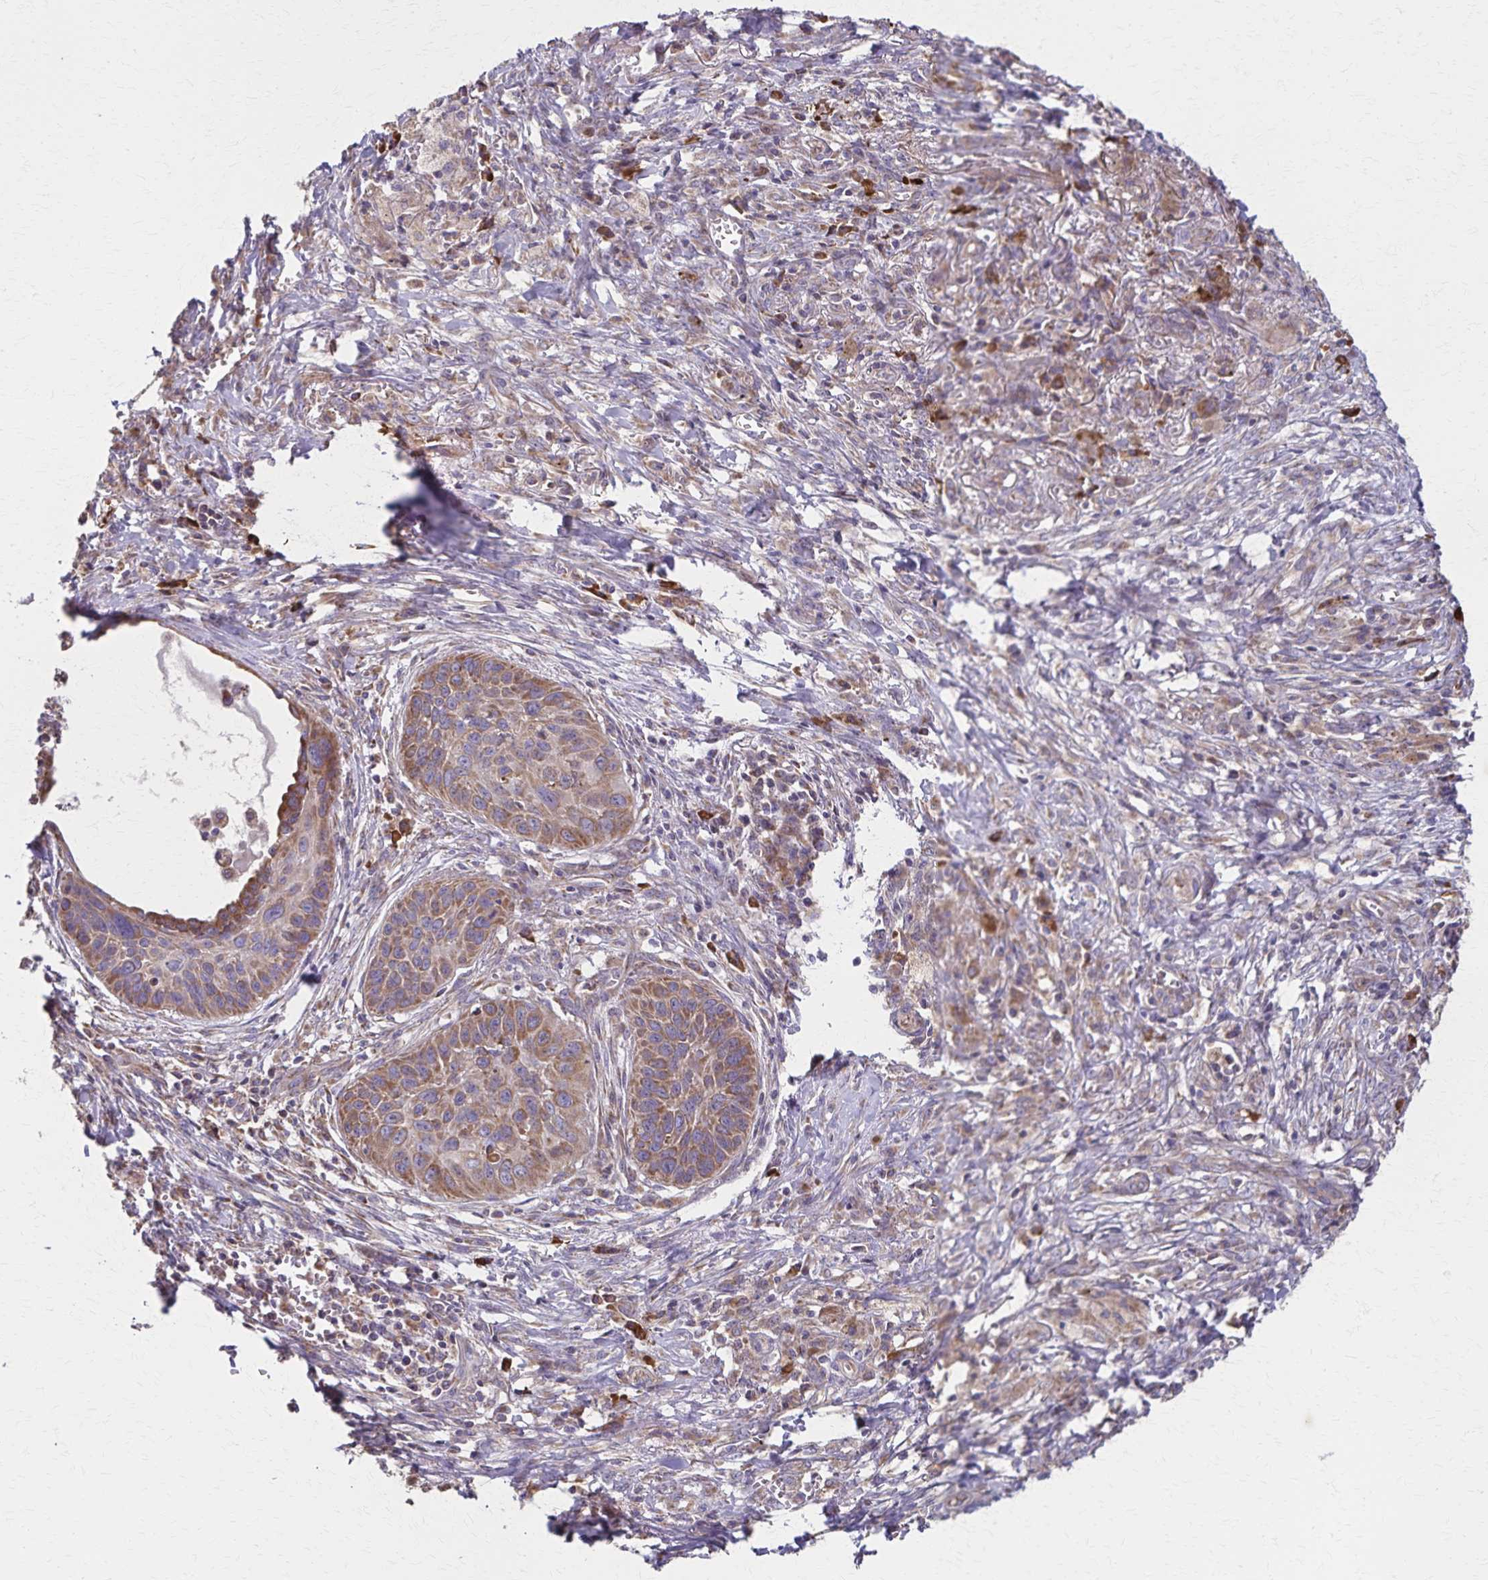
{"staining": {"intensity": "moderate", "quantity": ">75%", "location": "cytoplasmic/membranous"}, "tissue": "lung cancer", "cell_type": "Tumor cells", "image_type": "cancer", "snomed": [{"axis": "morphology", "description": "Squamous cell carcinoma, NOS"}, {"axis": "topography", "description": "Lung"}], "caption": "A high-resolution micrograph shows immunohistochemistry staining of lung squamous cell carcinoma, which displays moderate cytoplasmic/membranous expression in about >75% of tumor cells.", "gene": "RNF10", "patient": {"sex": "male", "age": 71}}